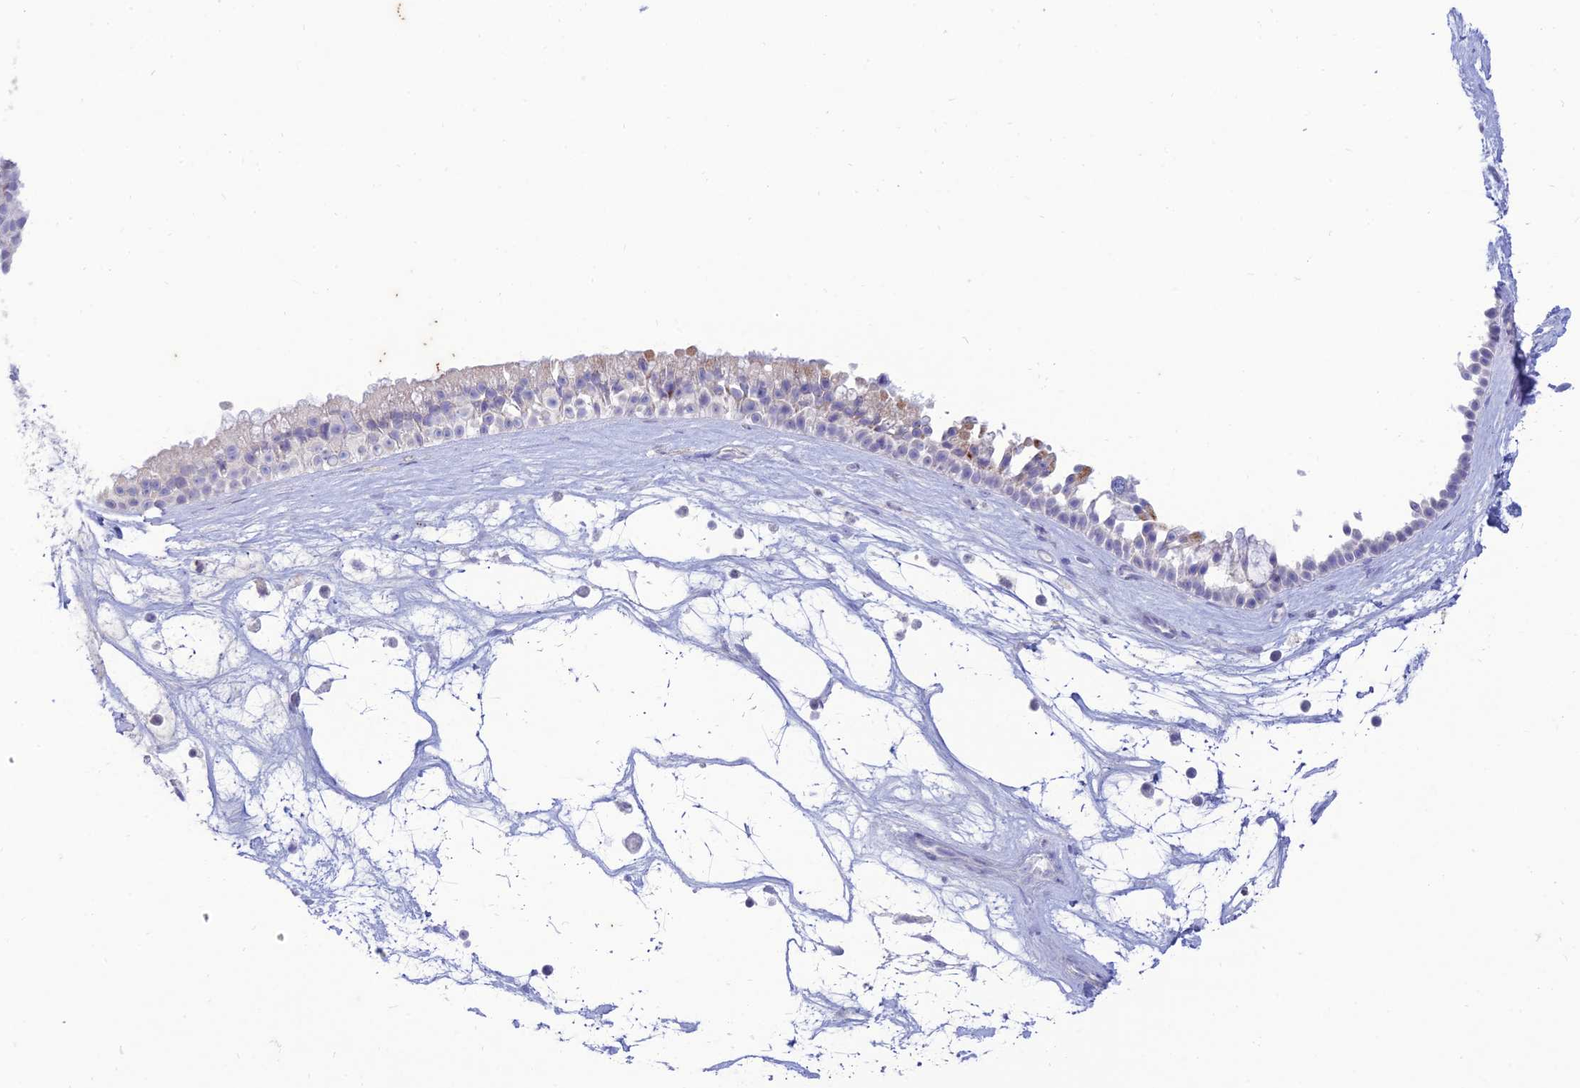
{"staining": {"intensity": "moderate", "quantity": "<25%", "location": "cytoplasmic/membranous"}, "tissue": "nasopharynx", "cell_type": "Respiratory epithelial cells", "image_type": "normal", "snomed": [{"axis": "morphology", "description": "Normal tissue, NOS"}, {"axis": "topography", "description": "Nasopharynx"}], "caption": "Immunohistochemical staining of benign human nasopharynx exhibits moderate cytoplasmic/membranous protein expression in about <25% of respiratory epithelial cells.", "gene": "MAL2", "patient": {"sex": "male", "age": 64}}